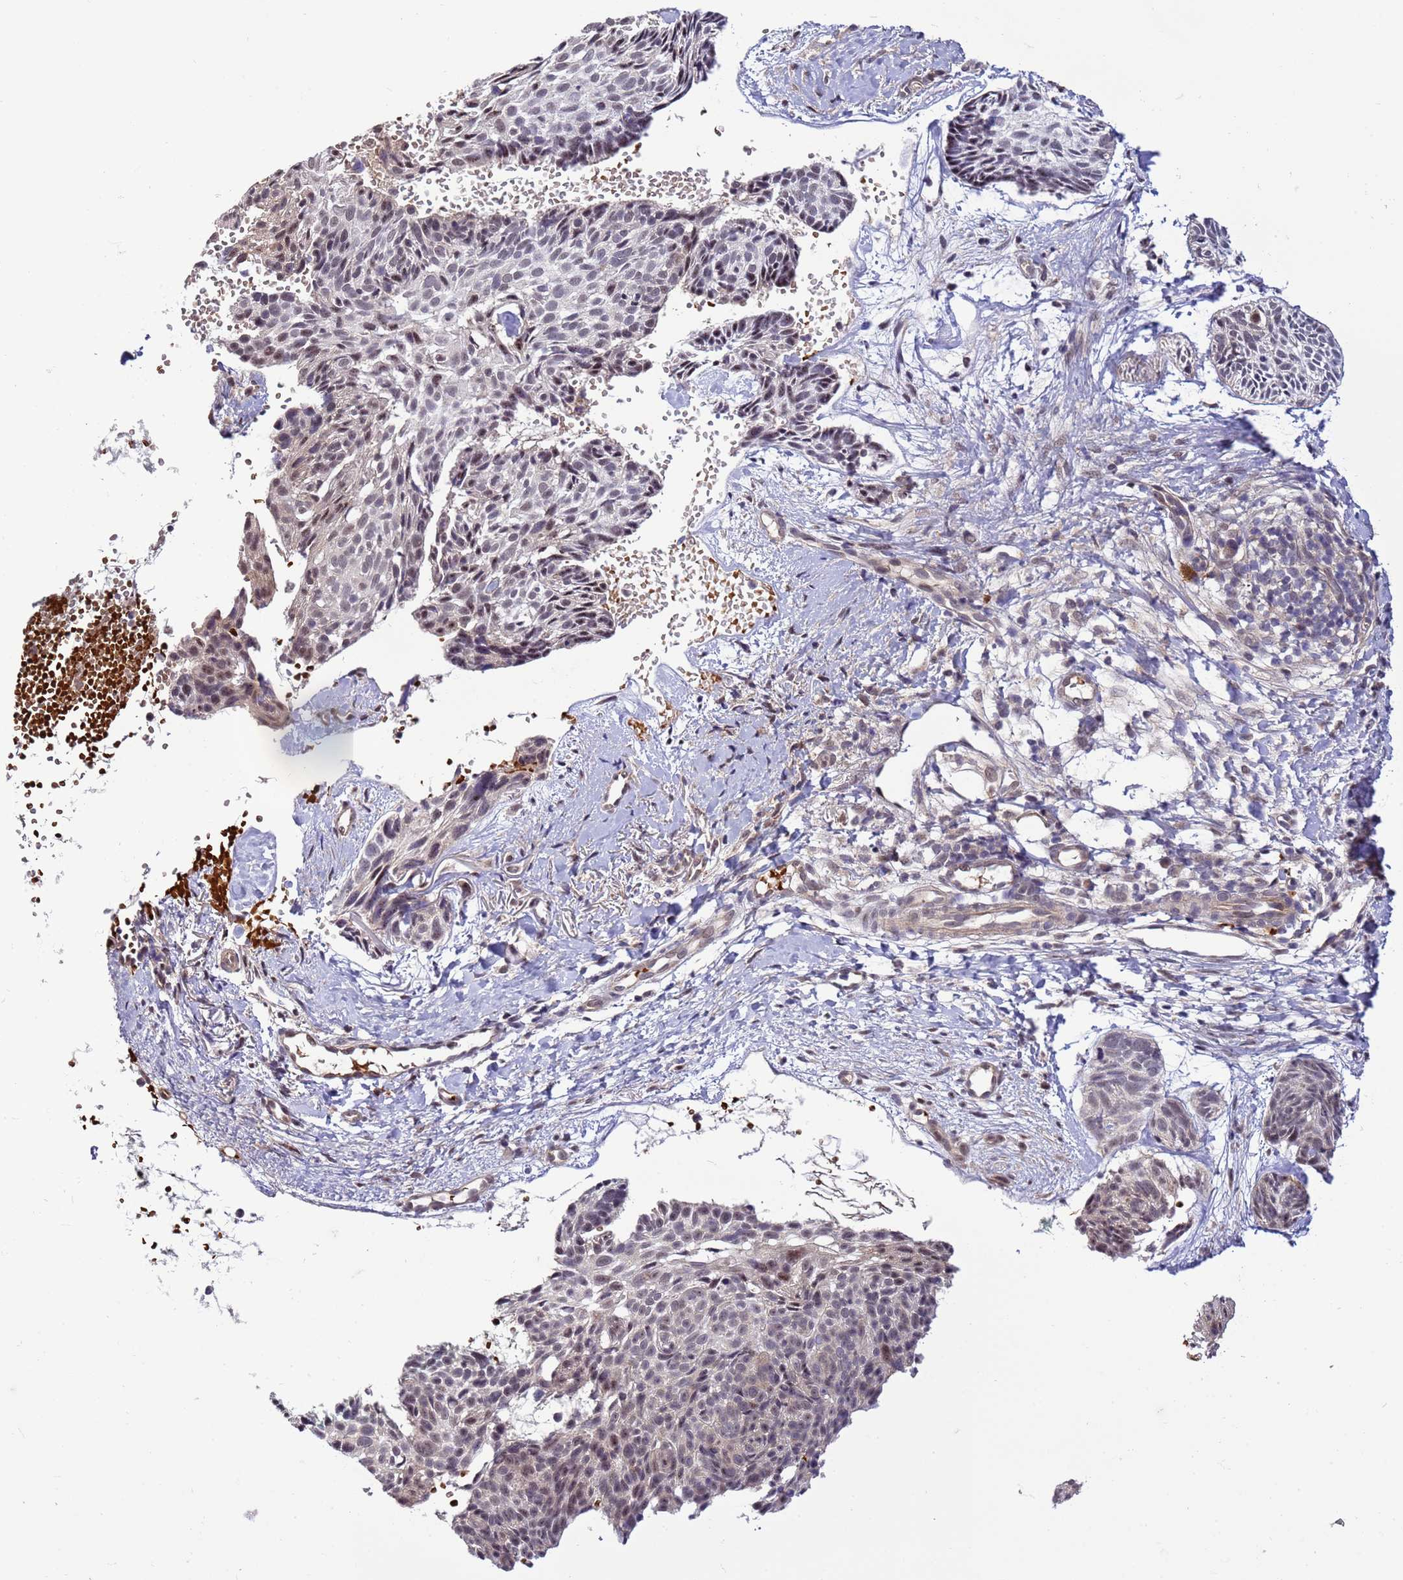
{"staining": {"intensity": "weak", "quantity": "25%-75%", "location": "nuclear"}, "tissue": "skin cancer", "cell_type": "Tumor cells", "image_type": "cancer", "snomed": [{"axis": "morphology", "description": "Normal tissue, NOS"}, {"axis": "morphology", "description": "Basal cell carcinoma"}, {"axis": "topography", "description": "Skin"}], "caption": "This histopathology image exhibits basal cell carcinoma (skin) stained with IHC to label a protein in brown. The nuclear of tumor cells show weak positivity for the protein. Nuclei are counter-stained blue.", "gene": "GEN1", "patient": {"sex": "male", "age": 66}}